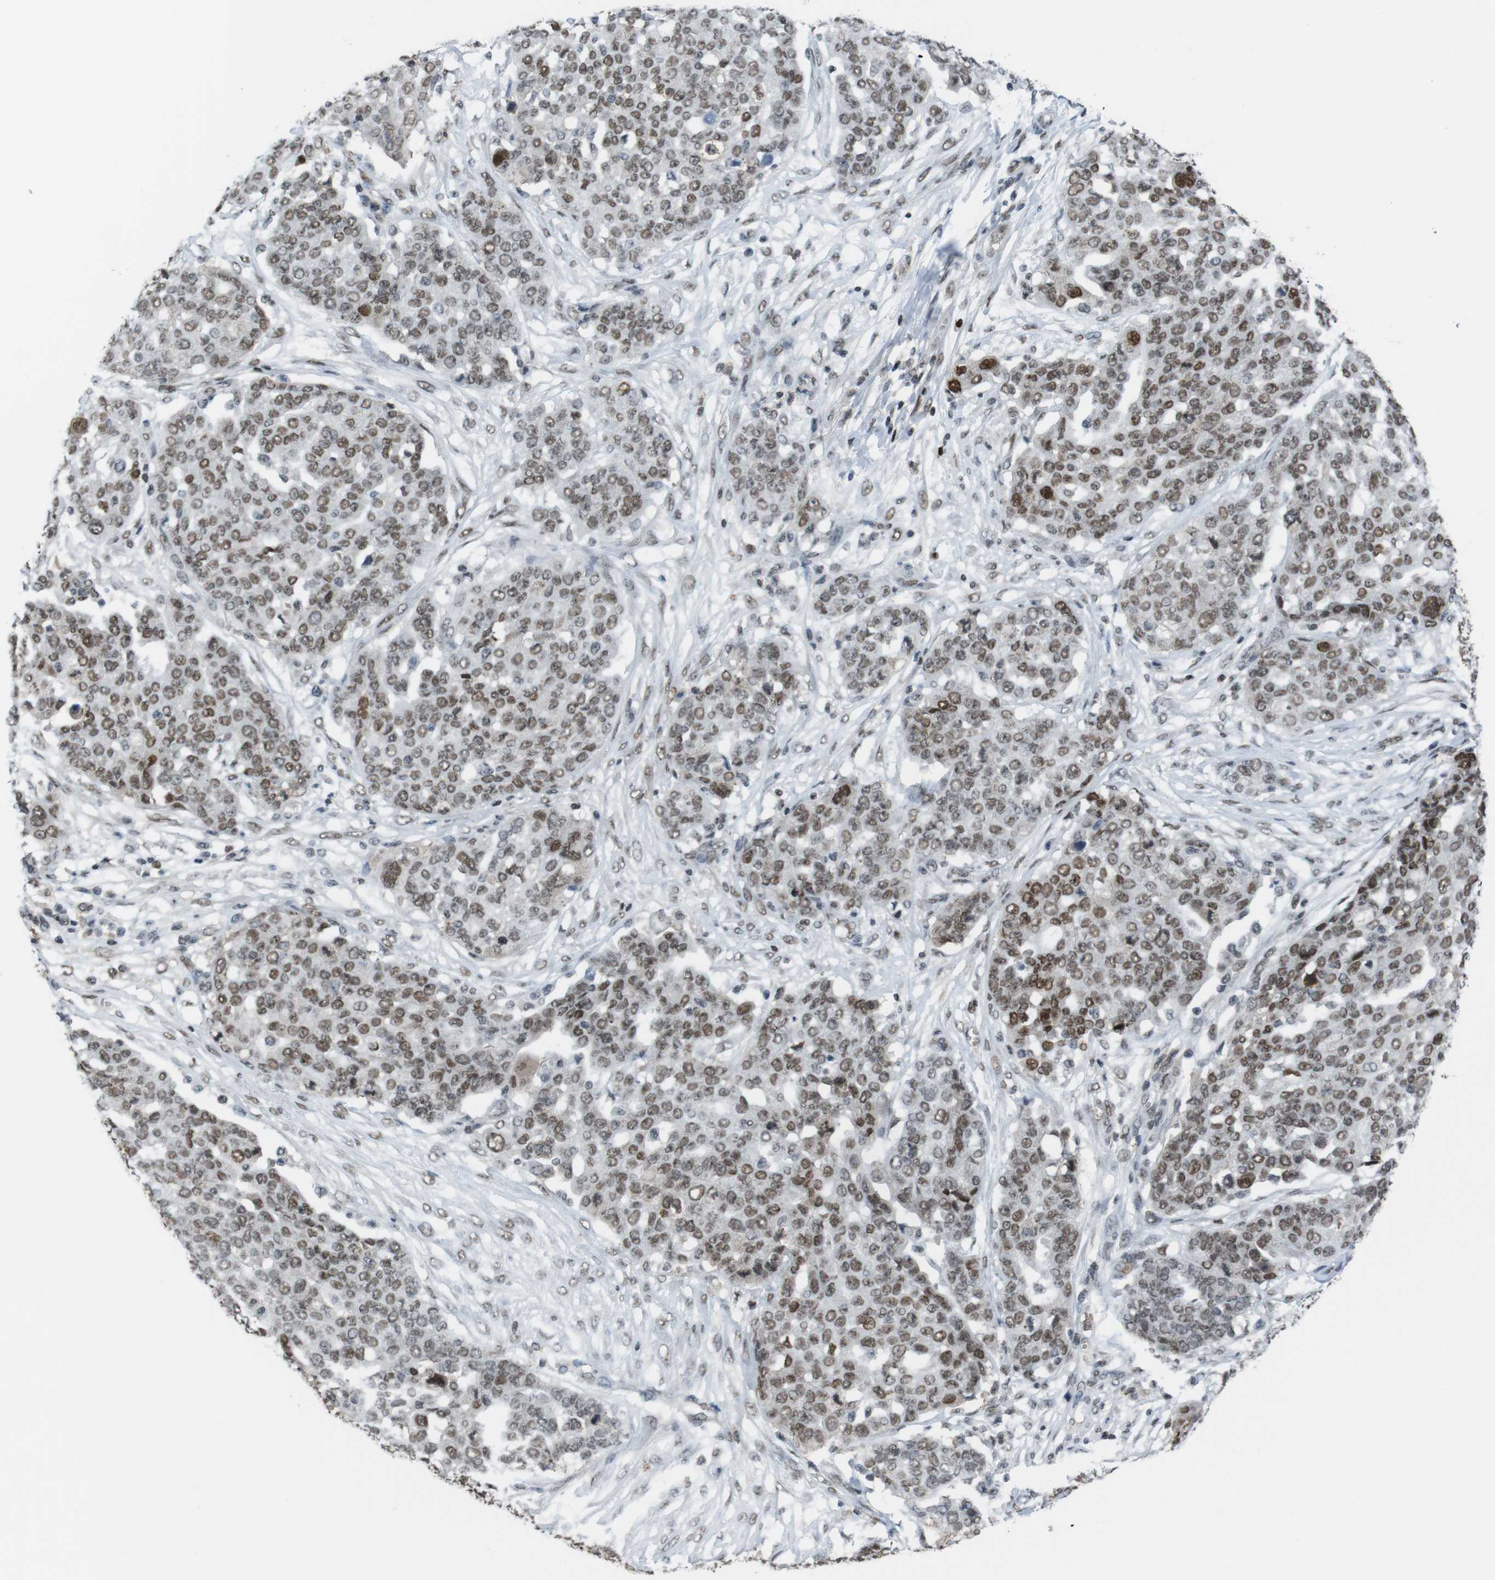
{"staining": {"intensity": "moderate", "quantity": ">75%", "location": "nuclear"}, "tissue": "ovarian cancer", "cell_type": "Tumor cells", "image_type": "cancer", "snomed": [{"axis": "morphology", "description": "Cystadenocarcinoma, serous, NOS"}, {"axis": "topography", "description": "Soft tissue"}, {"axis": "topography", "description": "Ovary"}], "caption": "Serous cystadenocarcinoma (ovarian) tissue displays moderate nuclear positivity in approximately >75% of tumor cells, visualized by immunohistochemistry.", "gene": "SUB1", "patient": {"sex": "female", "age": 57}}